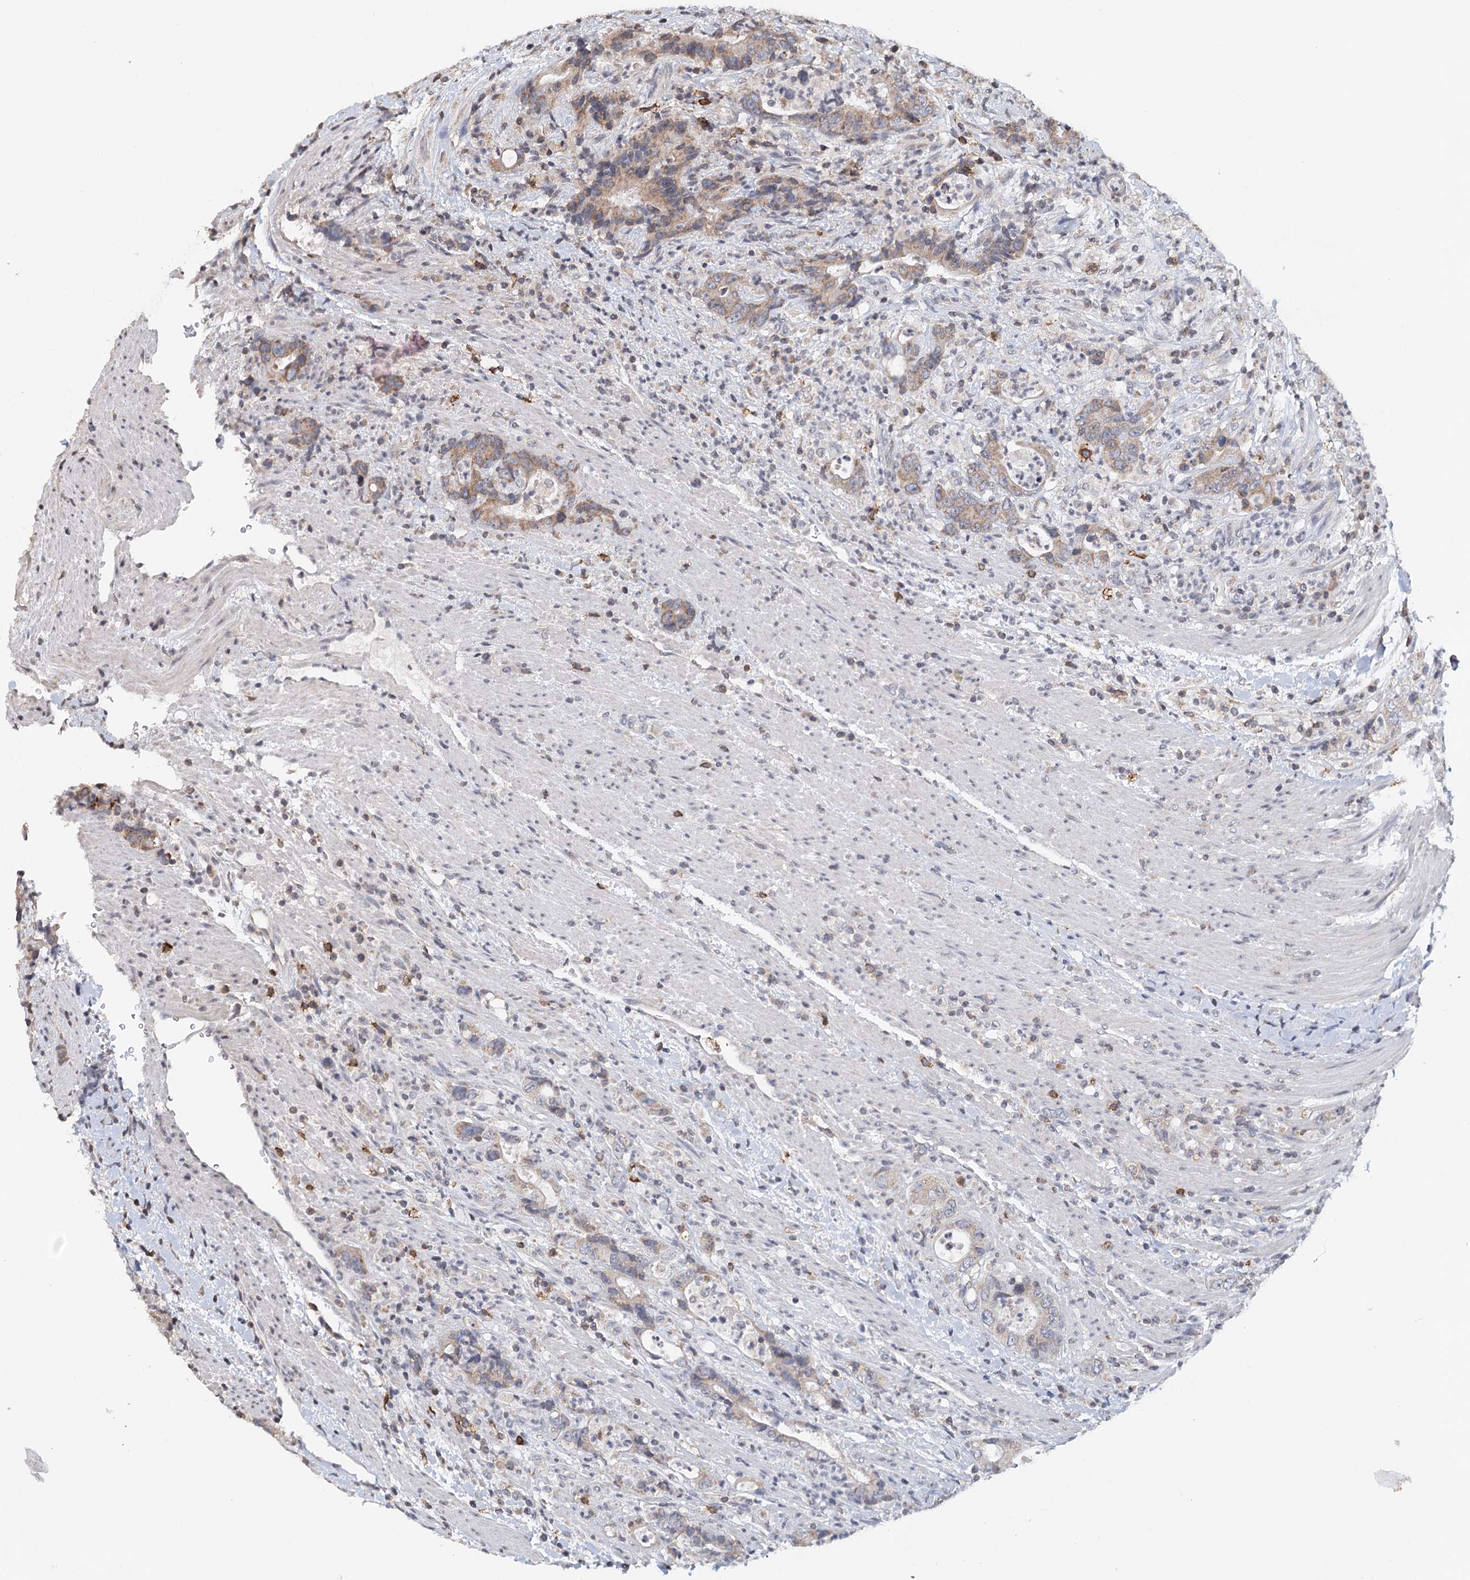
{"staining": {"intensity": "weak", "quantity": ">75%", "location": "cytoplasmic/membranous"}, "tissue": "colorectal cancer", "cell_type": "Tumor cells", "image_type": "cancer", "snomed": [{"axis": "morphology", "description": "Adenocarcinoma, NOS"}, {"axis": "topography", "description": "Colon"}], "caption": "Immunohistochemistry staining of colorectal cancer (adenocarcinoma), which demonstrates low levels of weak cytoplasmic/membranous positivity in approximately >75% of tumor cells indicating weak cytoplasmic/membranous protein positivity. The staining was performed using DAB (brown) for protein detection and nuclei were counterstained in hematoxylin (blue).", "gene": "ICOS", "patient": {"sex": "female", "age": 75}}